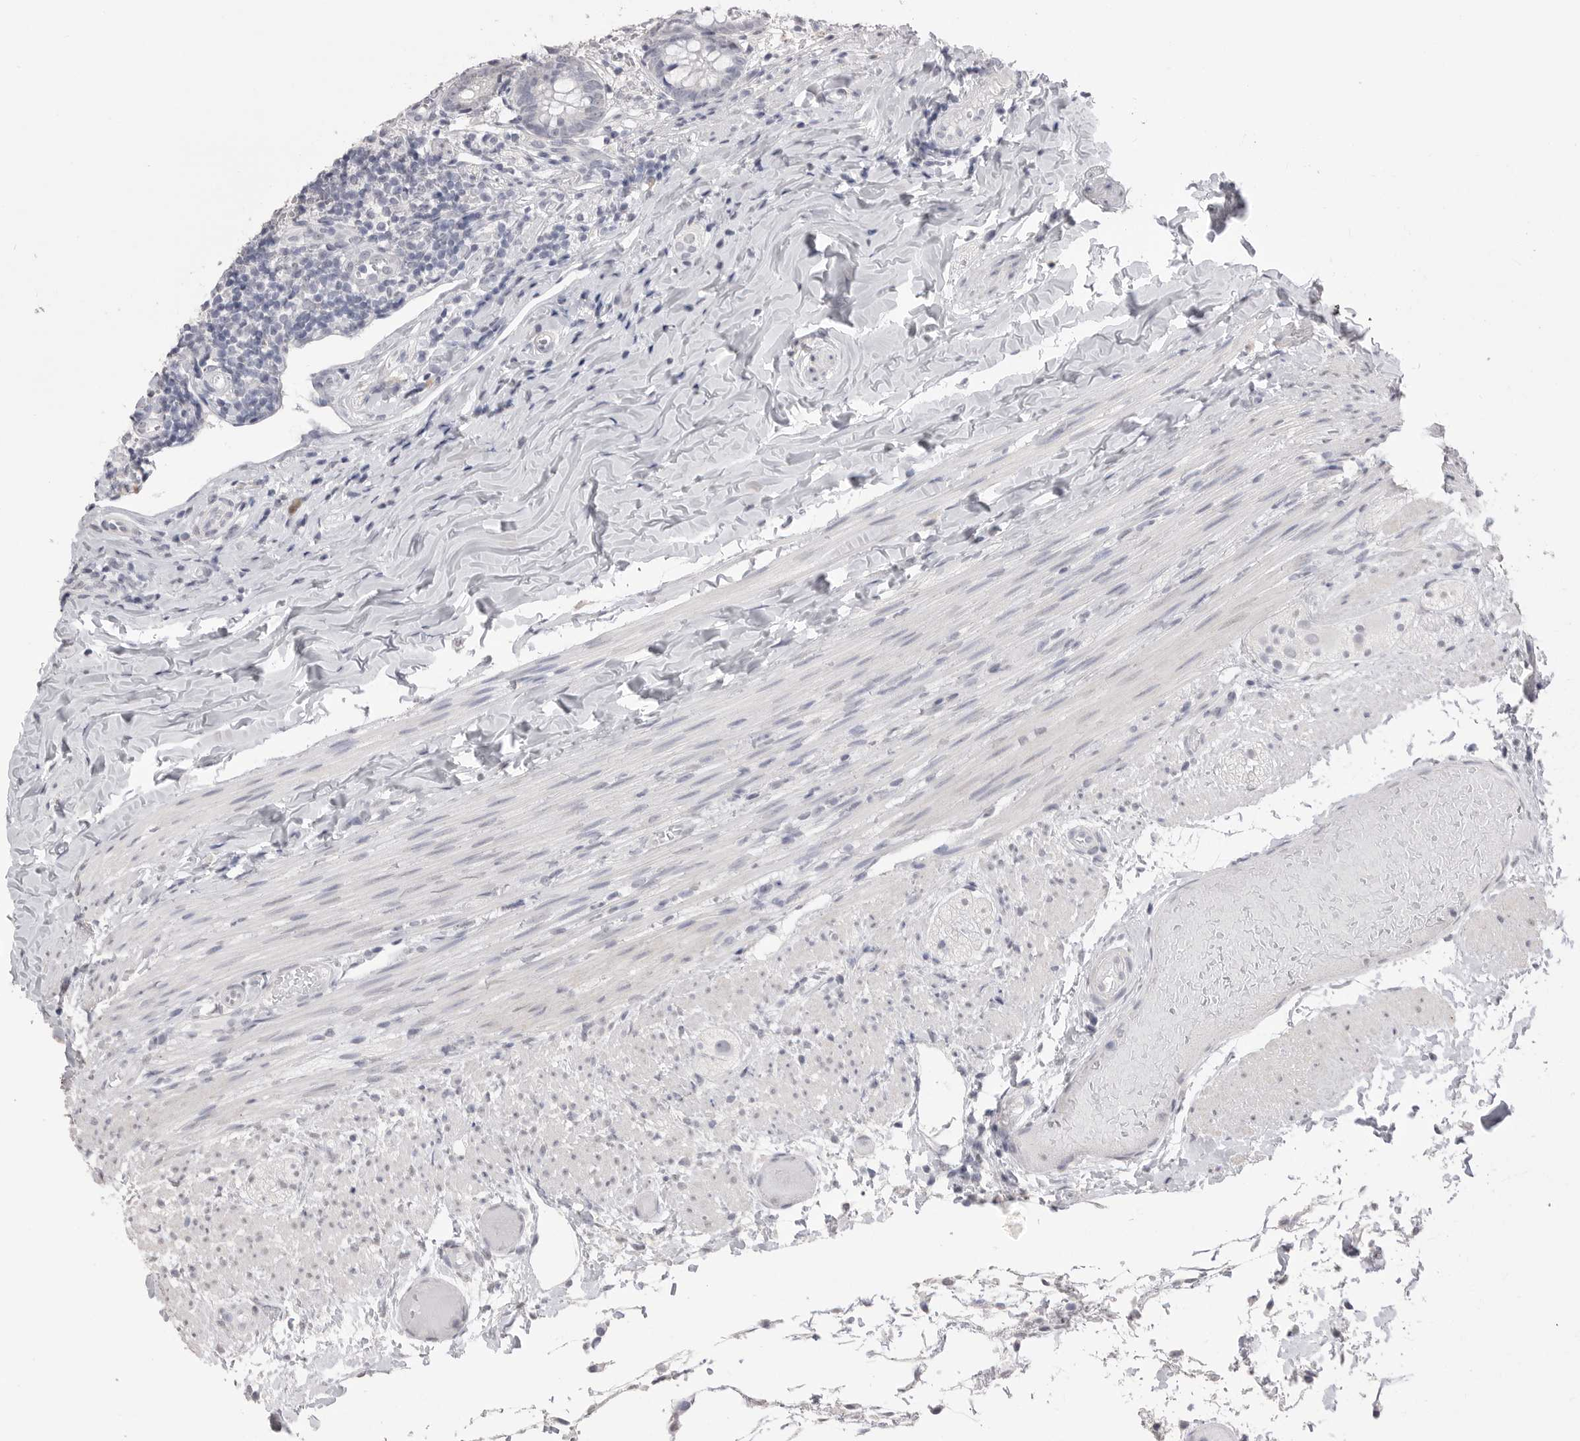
{"staining": {"intensity": "negative", "quantity": "none", "location": "none"}, "tissue": "appendix", "cell_type": "Glandular cells", "image_type": "normal", "snomed": [{"axis": "morphology", "description": "Normal tissue, NOS"}, {"axis": "topography", "description": "Appendix"}], "caption": "Appendix stained for a protein using IHC shows no staining glandular cells.", "gene": "ICAM5", "patient": {"sex": "male", "age": 8}}